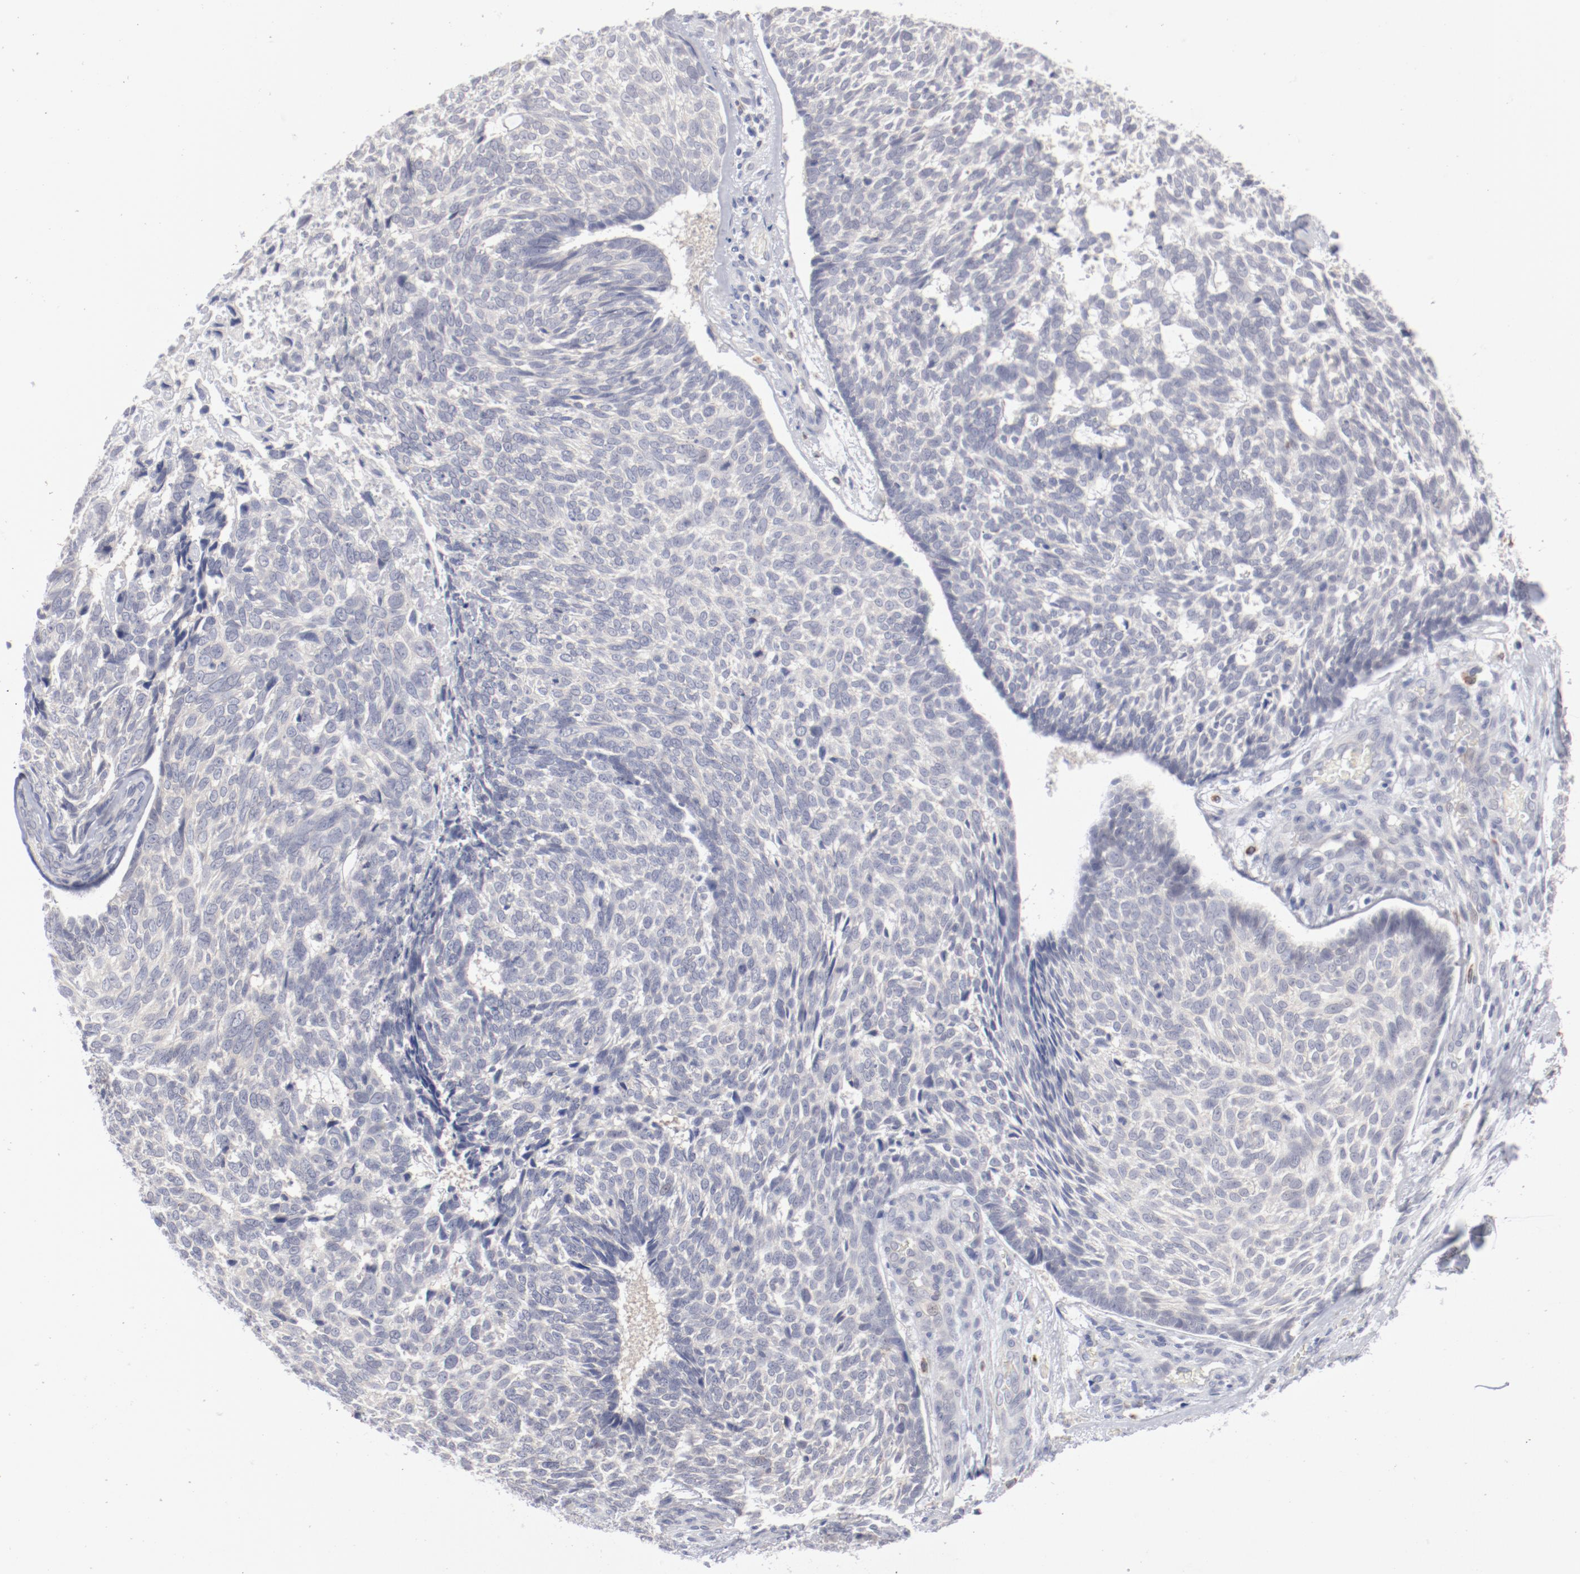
{"staining": {"intensity": "negative", "quantity": "none", "location": "none"}, "tissue": "skin cancer", "cell_type": "Tumor cells", "image_type": "cancer", "snomed": [{"axis": "morphology", "description": "Basal cell carcinoma"}, {"axis": "topography", "description": "Skin"}], "caption": "The image shows no staining of tumor cells in skin cancer (basal cell carcinoma).", "gene": "SH3BGR", "patient": {"sex": "male", "age": 72}}